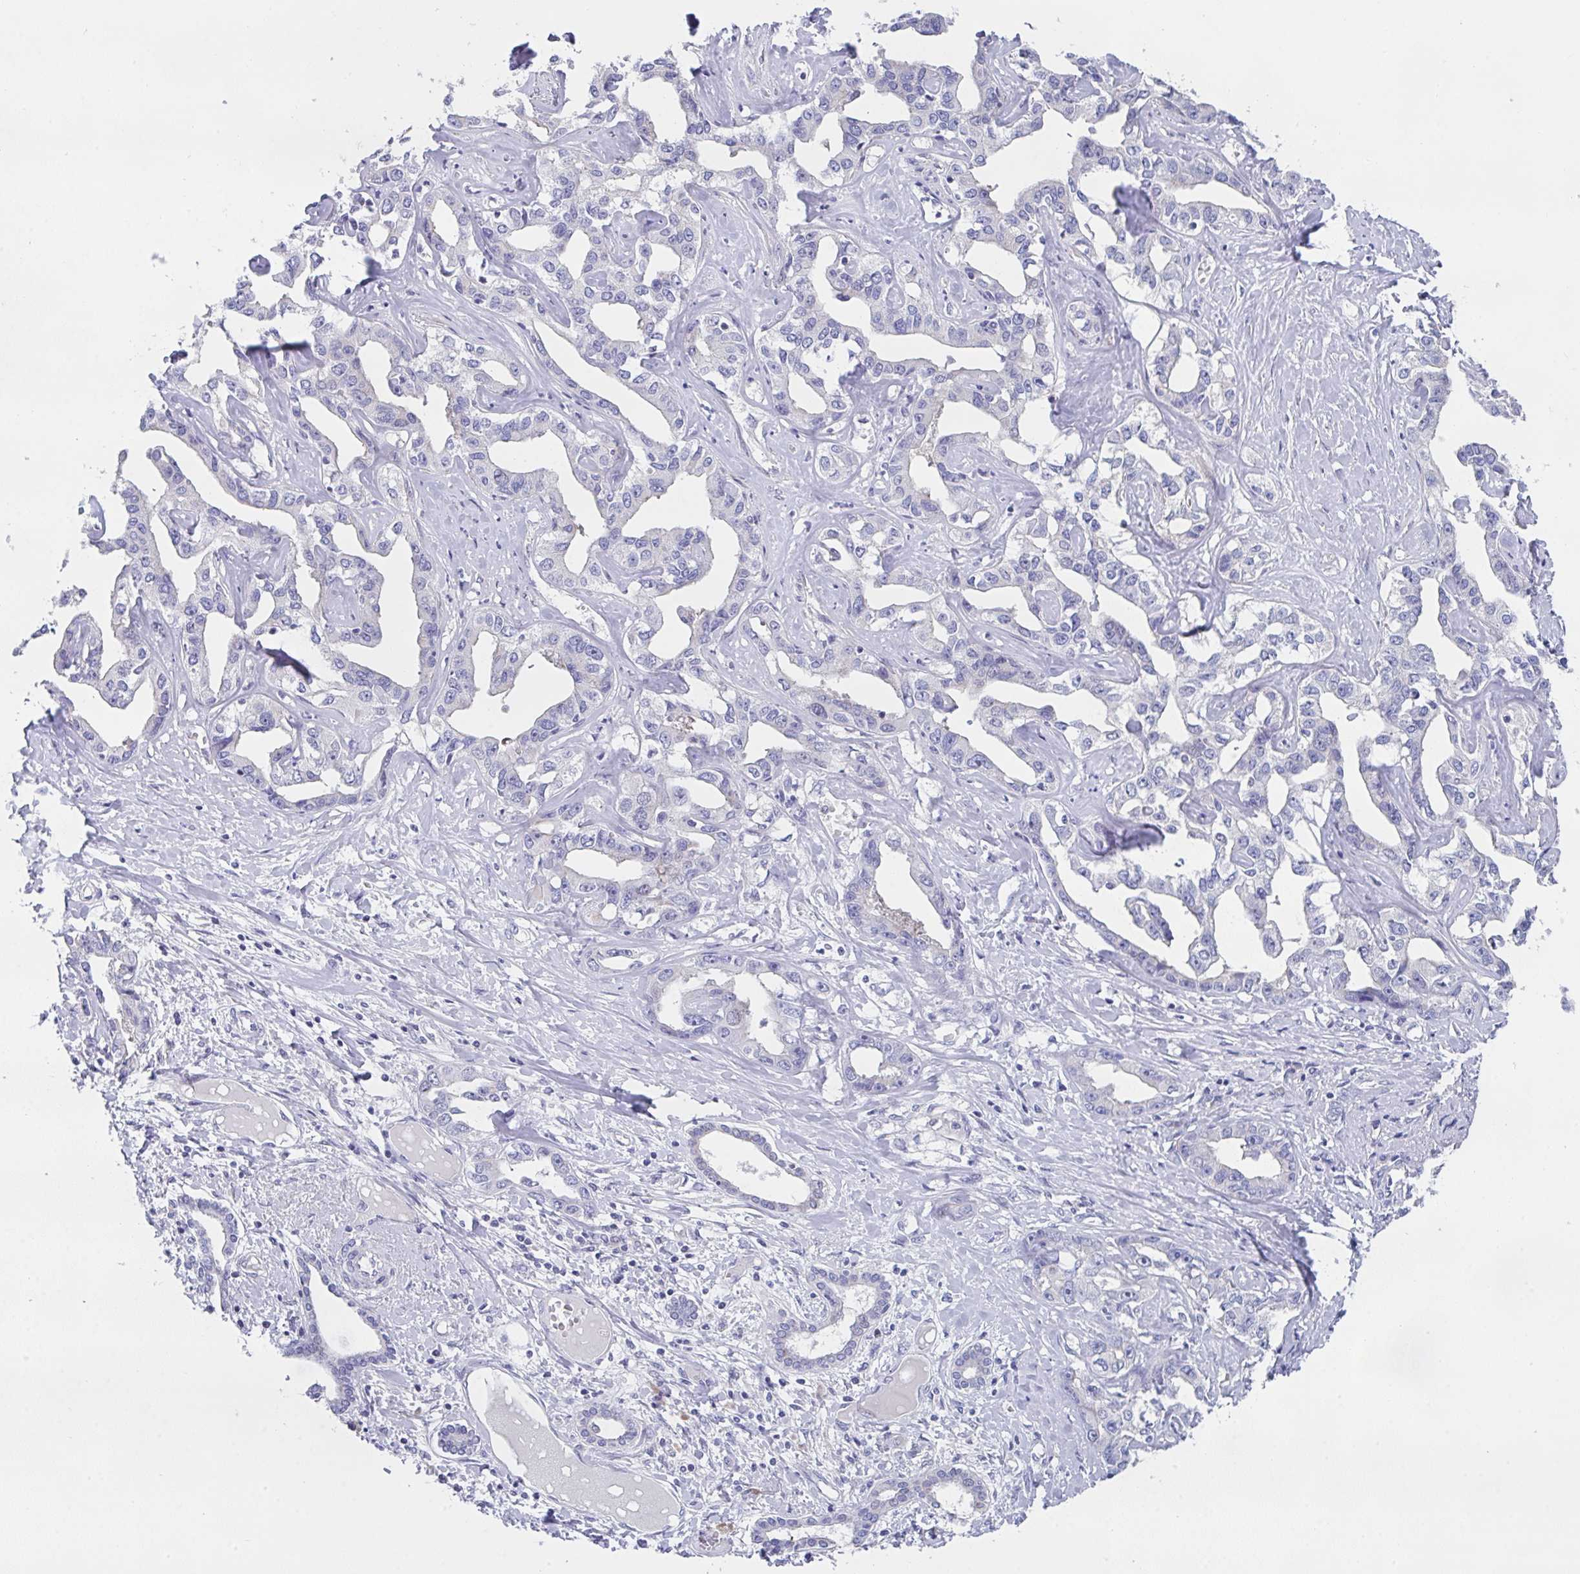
{"staining": {"intensity": "negative", "quantity": "none", "location": "none"}, "tissue": "liver cancer", "cell_type": "Tumor cells", "image_type": "cancer", "snomed": [{"axis": "morphology", "description": "Cholangiocarcinoma"}, {"axis": "topography", "description": "Liver"}], "caption": "Immunohistochemical staining of human cholangiocarcinoma (liver) reveals no significant positivity in tumor cells.", "gene": "FBXO47", "patient": {"sex": "male", "age": 59}}